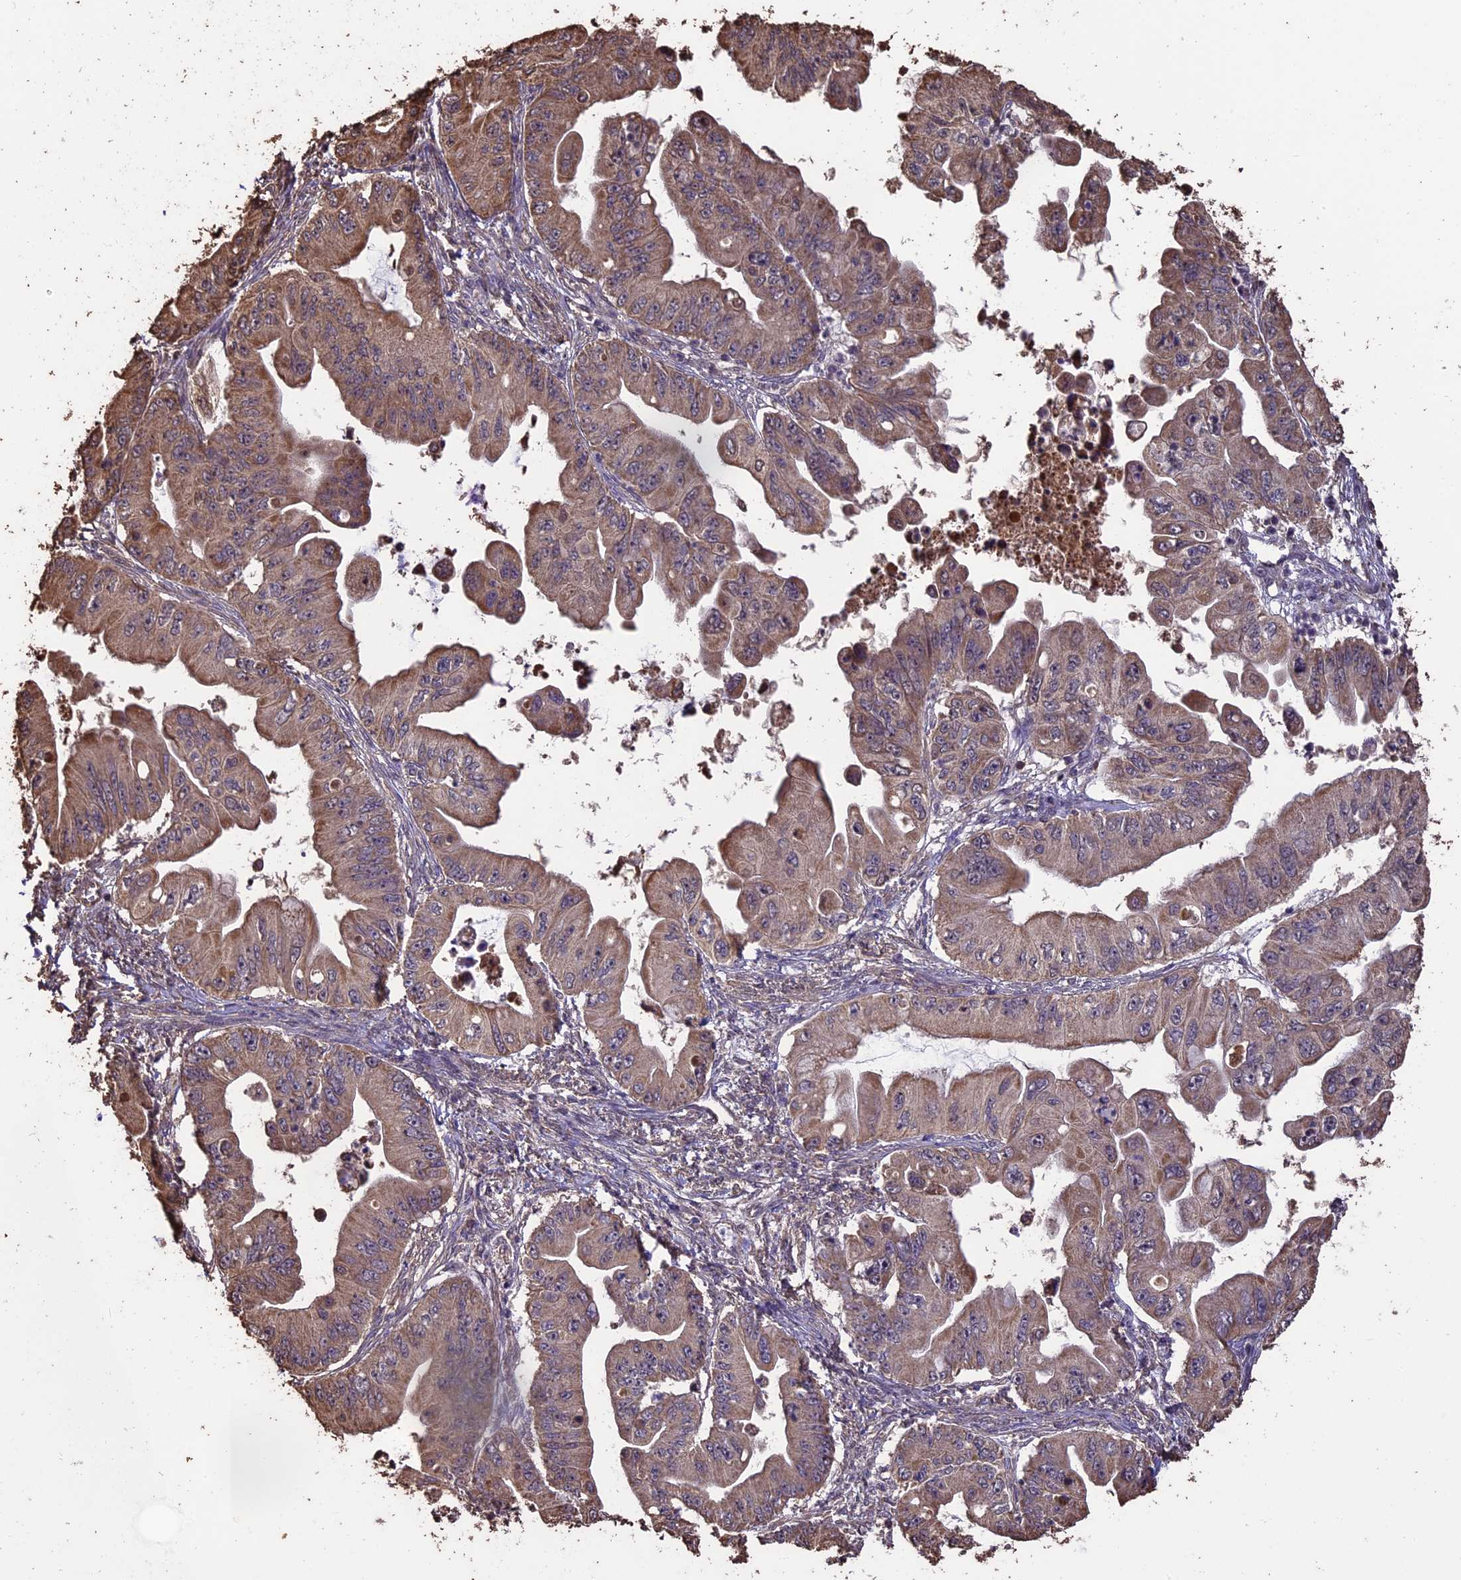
{"staining": {"intensity": "weak", "quantity": ">75%", "location": "cytoplasmic/membranous"}, "tissue": "ovarian cancer", "cell_type": "Tumor cells", "image_type": "cancer", "snomed": [{"axis": "morphology", "description": "Cystadenocarcinoma, mucinous, NOS"}, {"axis": "topography", "description": "Ovary"}], "caption": "Ovarian cancer (mucinous cystadenocarcinoma) stained with a protein marker exhibits weak staining in tumor cells.", "gene": "PGPEP1L", "patient": {"sex": "female", "age": 71}}